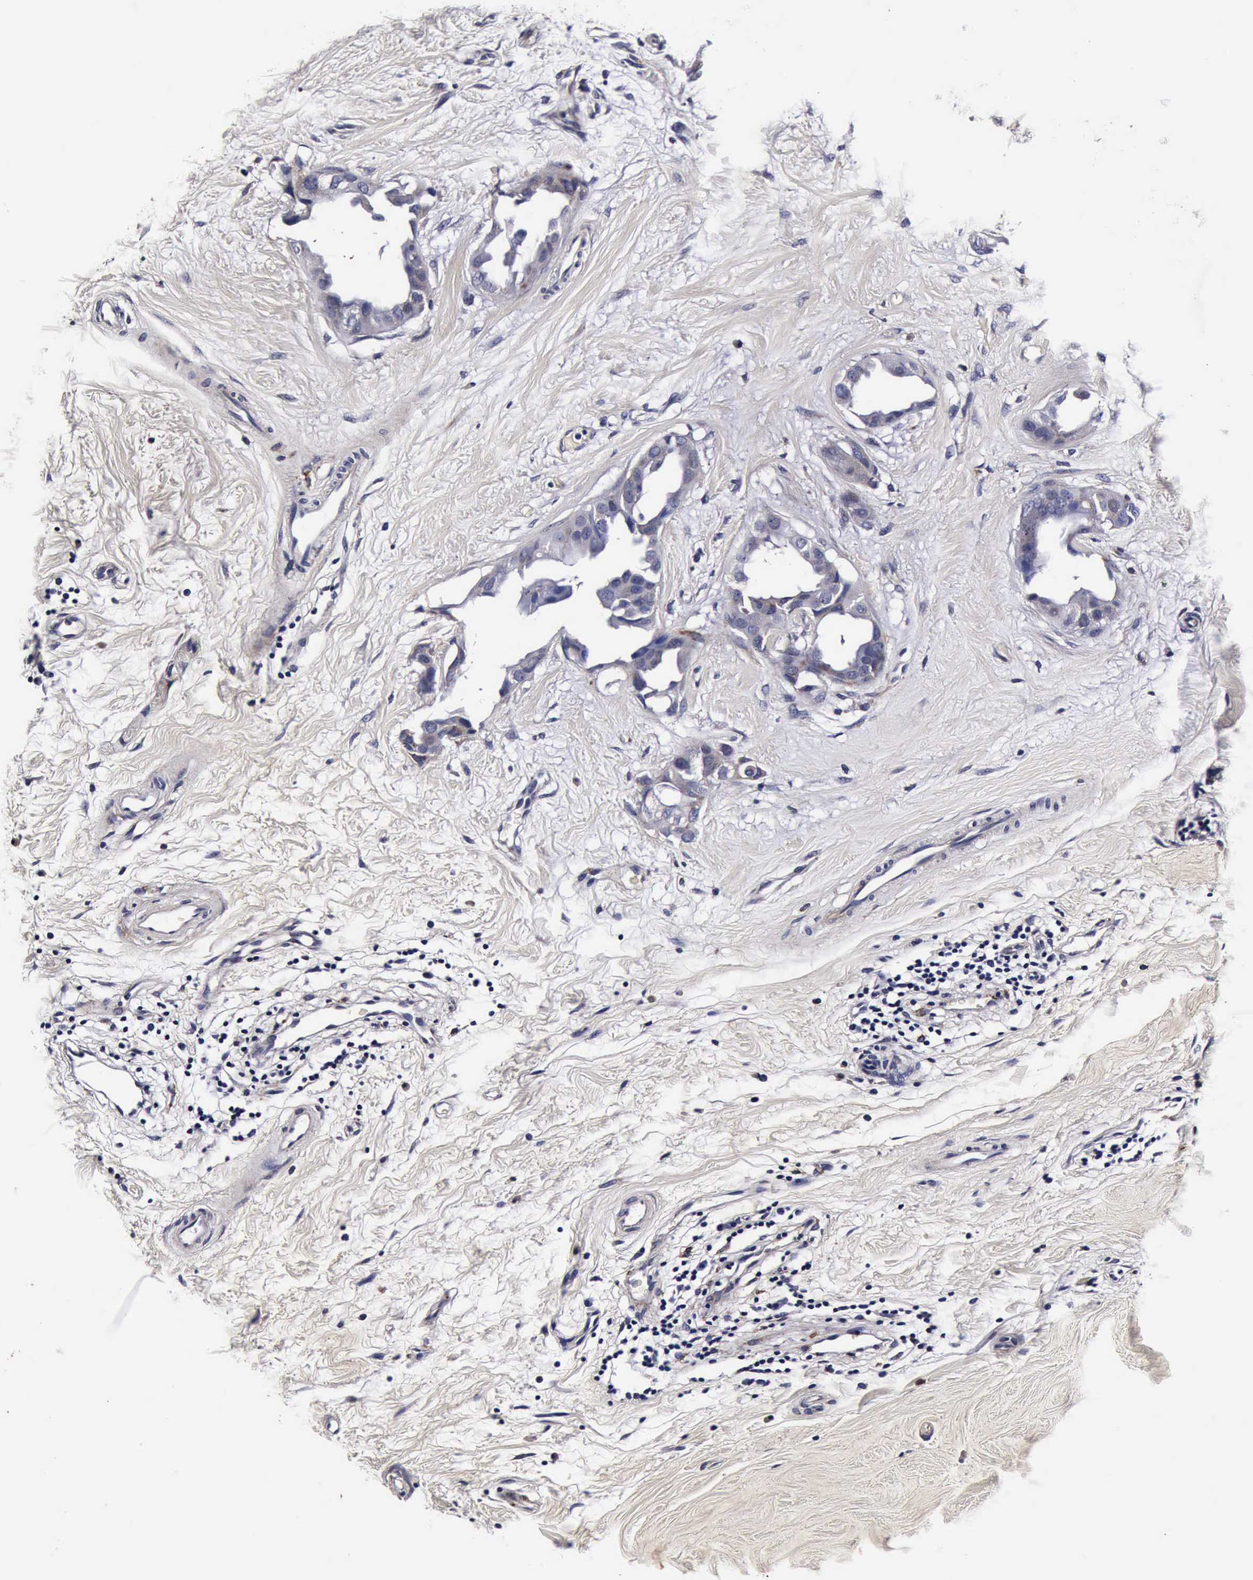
{"staining": {"intensity": "negative", "quantity": "none", "location": "none"}, "tissue": "breast cancer", "cell_type": "Tumor cells", "image_type": "cancer", "snomed": [{"axis": "morphology", "description": "Duct carcinoma"}, {"axis": "topography", "description": "Breast"}], "caption": "Immunohistochemical staining of breast invasive ductal carcinoma shows no significant expression in tumor cells. Brightfield microscopy of immunohistochemistry stained with DAB (brown) and hematoxylin (blue), captured at high magnification.", "gene": "CST3", "patient": {"sex": "female", "age": 40}}